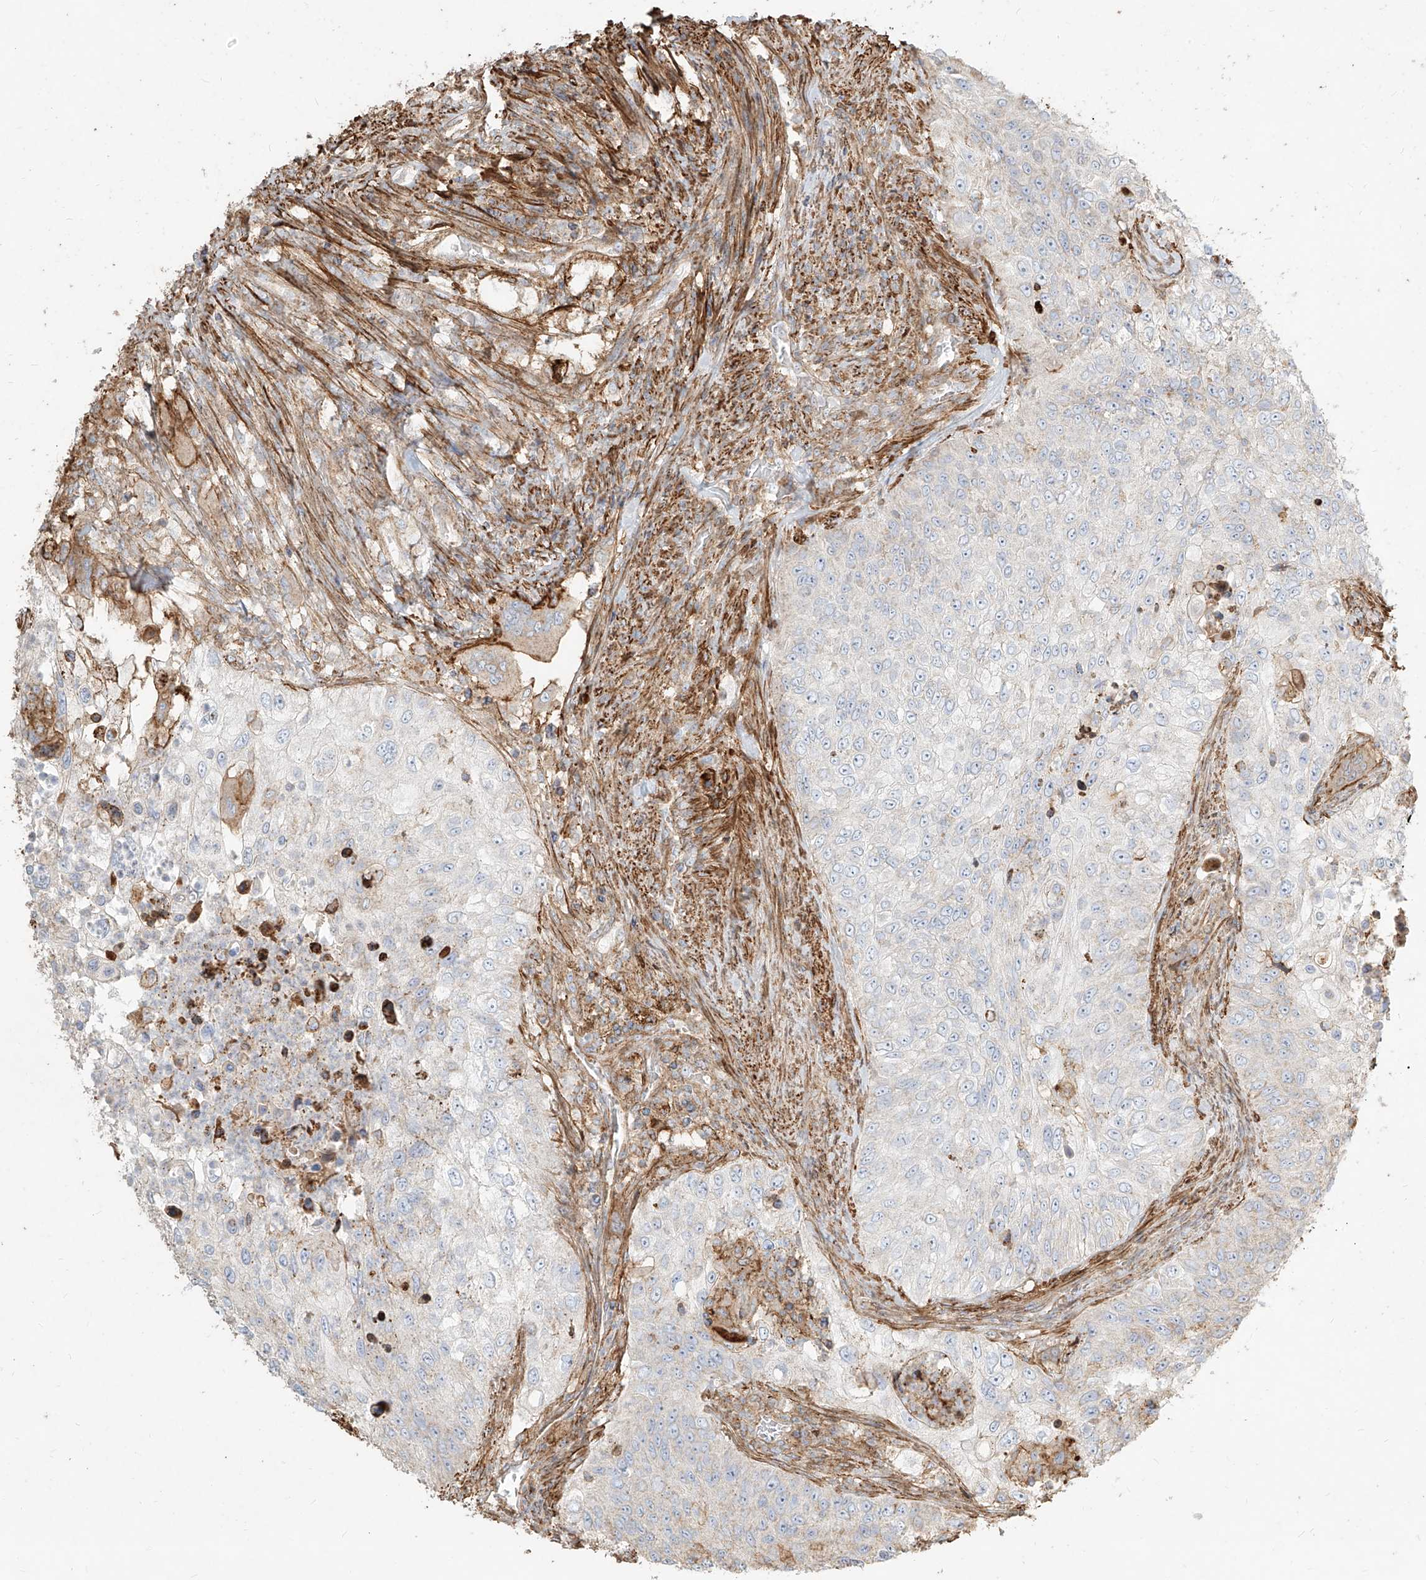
{"staining": {"intensity": "negative", "quantity": "none", "location": "none"}, "tissue": "urothelial cancer", "cell_type": "Tumor cells", "image_type": "cancer", "snomed": [{"axis": "morphology", "description": "Urothelial carcinoma, High grade"}, {"axis": "topography", "description": "Urinary bladder"}], "caption": "IHC of human urothelial carcinoma (high-grade) reveals no expression in tumor cells.", "gene": "MTX2", "patient": {"sex": "female", "age": 60}}